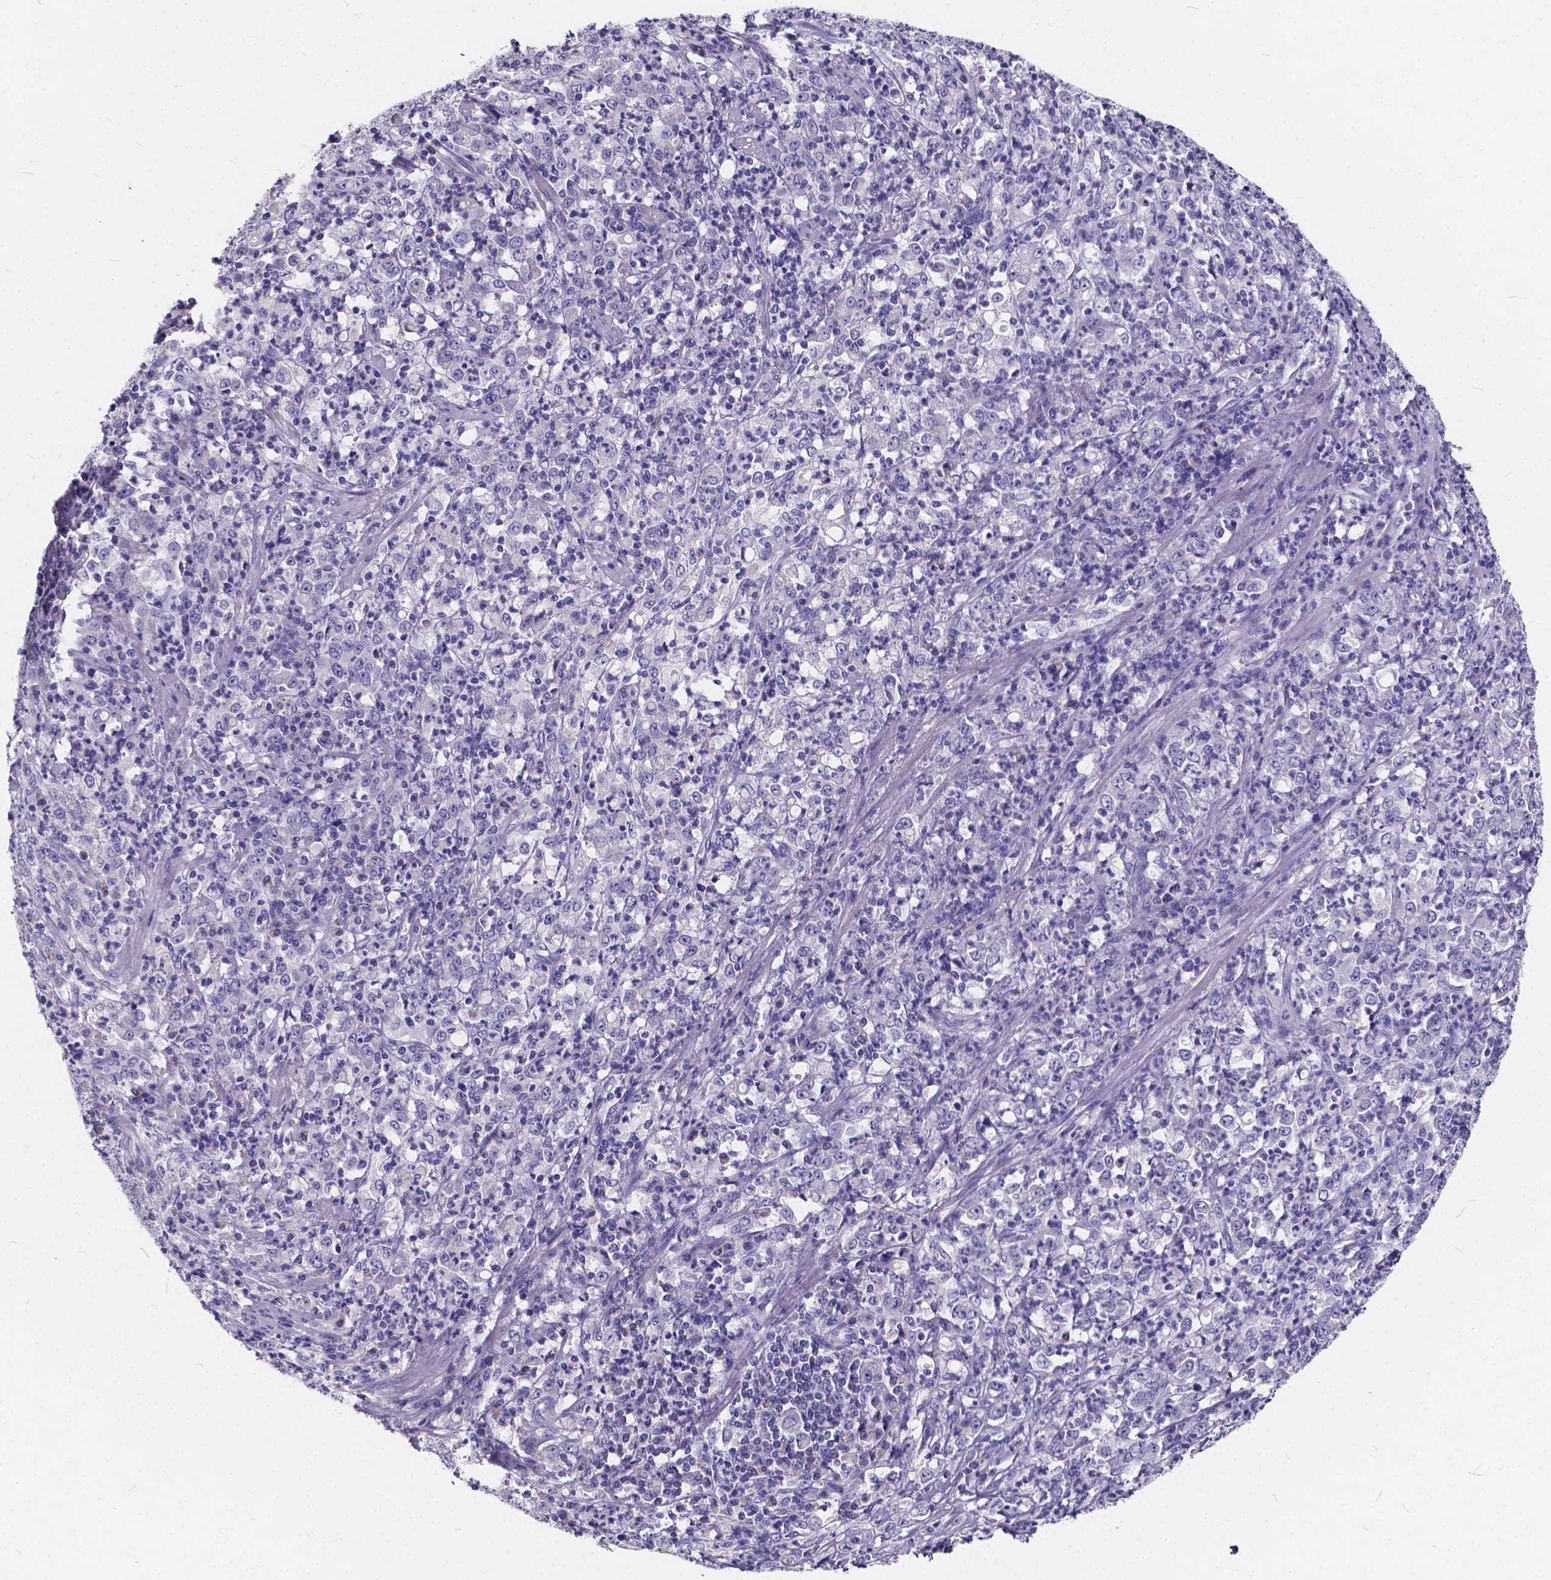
{"staining": {"intensity": "negative", "quantity": "none", "location": "none"}, "tissue": "stomach cancer", "cell_type": "Tumor cells", "image_type": "cancer", "snomed": [{"axis": "morphology", "description": "Adenocarcinoma, NOS"}, {"axis": "topography", "description": "Stomach, lower"}], "caption": "A micrograph of human stomach cancer (adenocarcinoma) is negative for staining in tumor cells.", "gene": "SPEF2", "patient": {"sex": "female", "age": 71}}